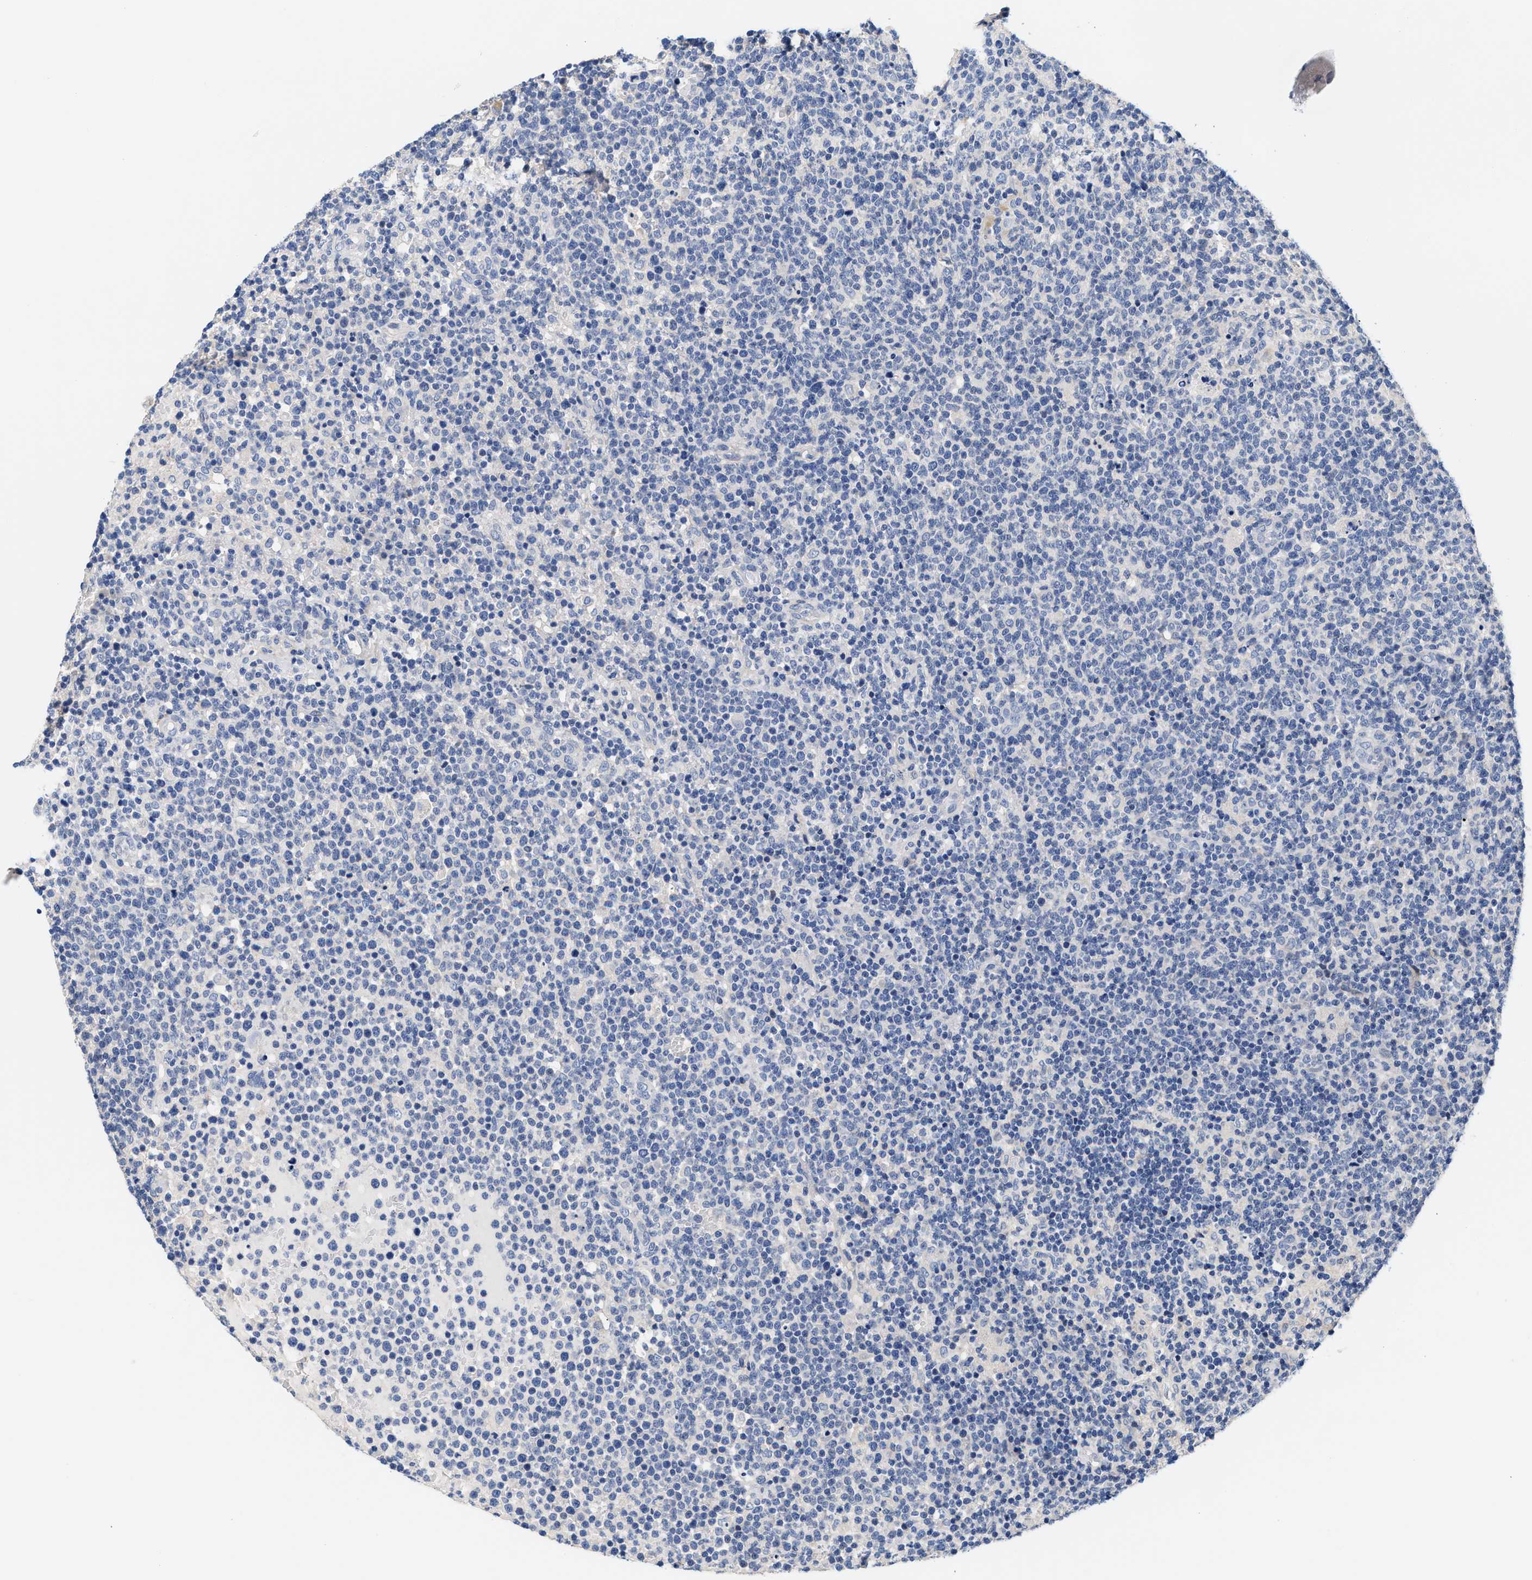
{"staining": {"intensity": "negative", "quantity": "none", "location": "none"}, "tissue": "lymphoma", "cell_type": "Tumor cells", "image_type": "cancer", "snomed": [{"axis": "morphology", "description": "Malignant lymphoma, non-Hodgkin's type, High grade"}, {"axis": "topography", "description": "Lymph node"}], "caption": "The micrograph shows no staining of tumor cells in lymphoma.", "gene": "ACTL7B", "patient": {"sex": "male", "age": 61}}